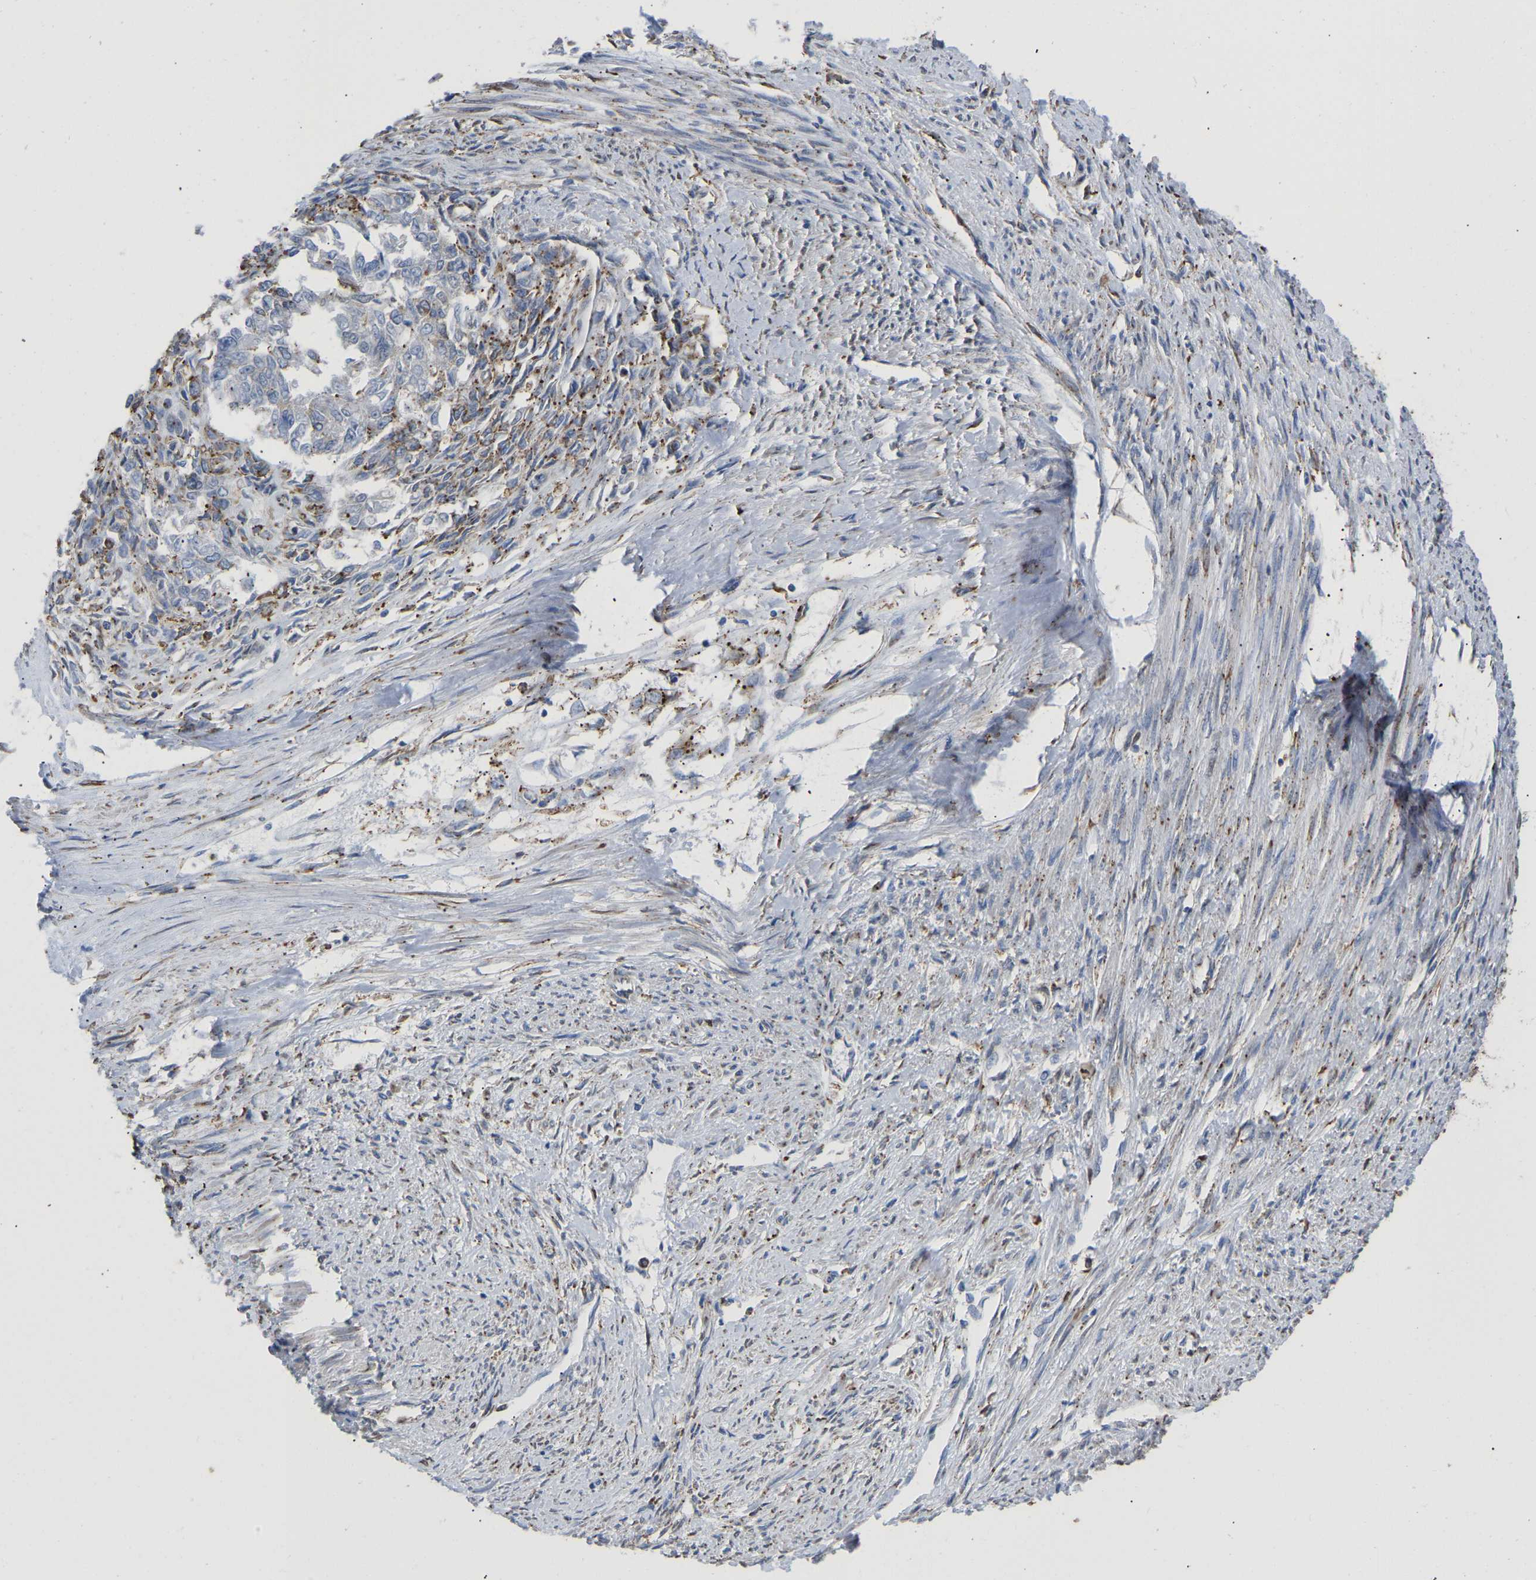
{"staining": {"intensity": "negative", "quantity": "none", "location": "none"}, "tissue": "endometrial cancer", "cell_type": "Tumor cells", "image_type": "cancer", "snomed": [{"axis": "morphology", "description": "Adenocarcinoma, NOS"}, {"axis": "topography", "description": "Endometrium"}], "caption": "The IHC histopathology image has no significant staining in tumor cells of endometrial cancer tissue.", "gene": "P4HB", "patient": {"sex": "female", "age": 32}}